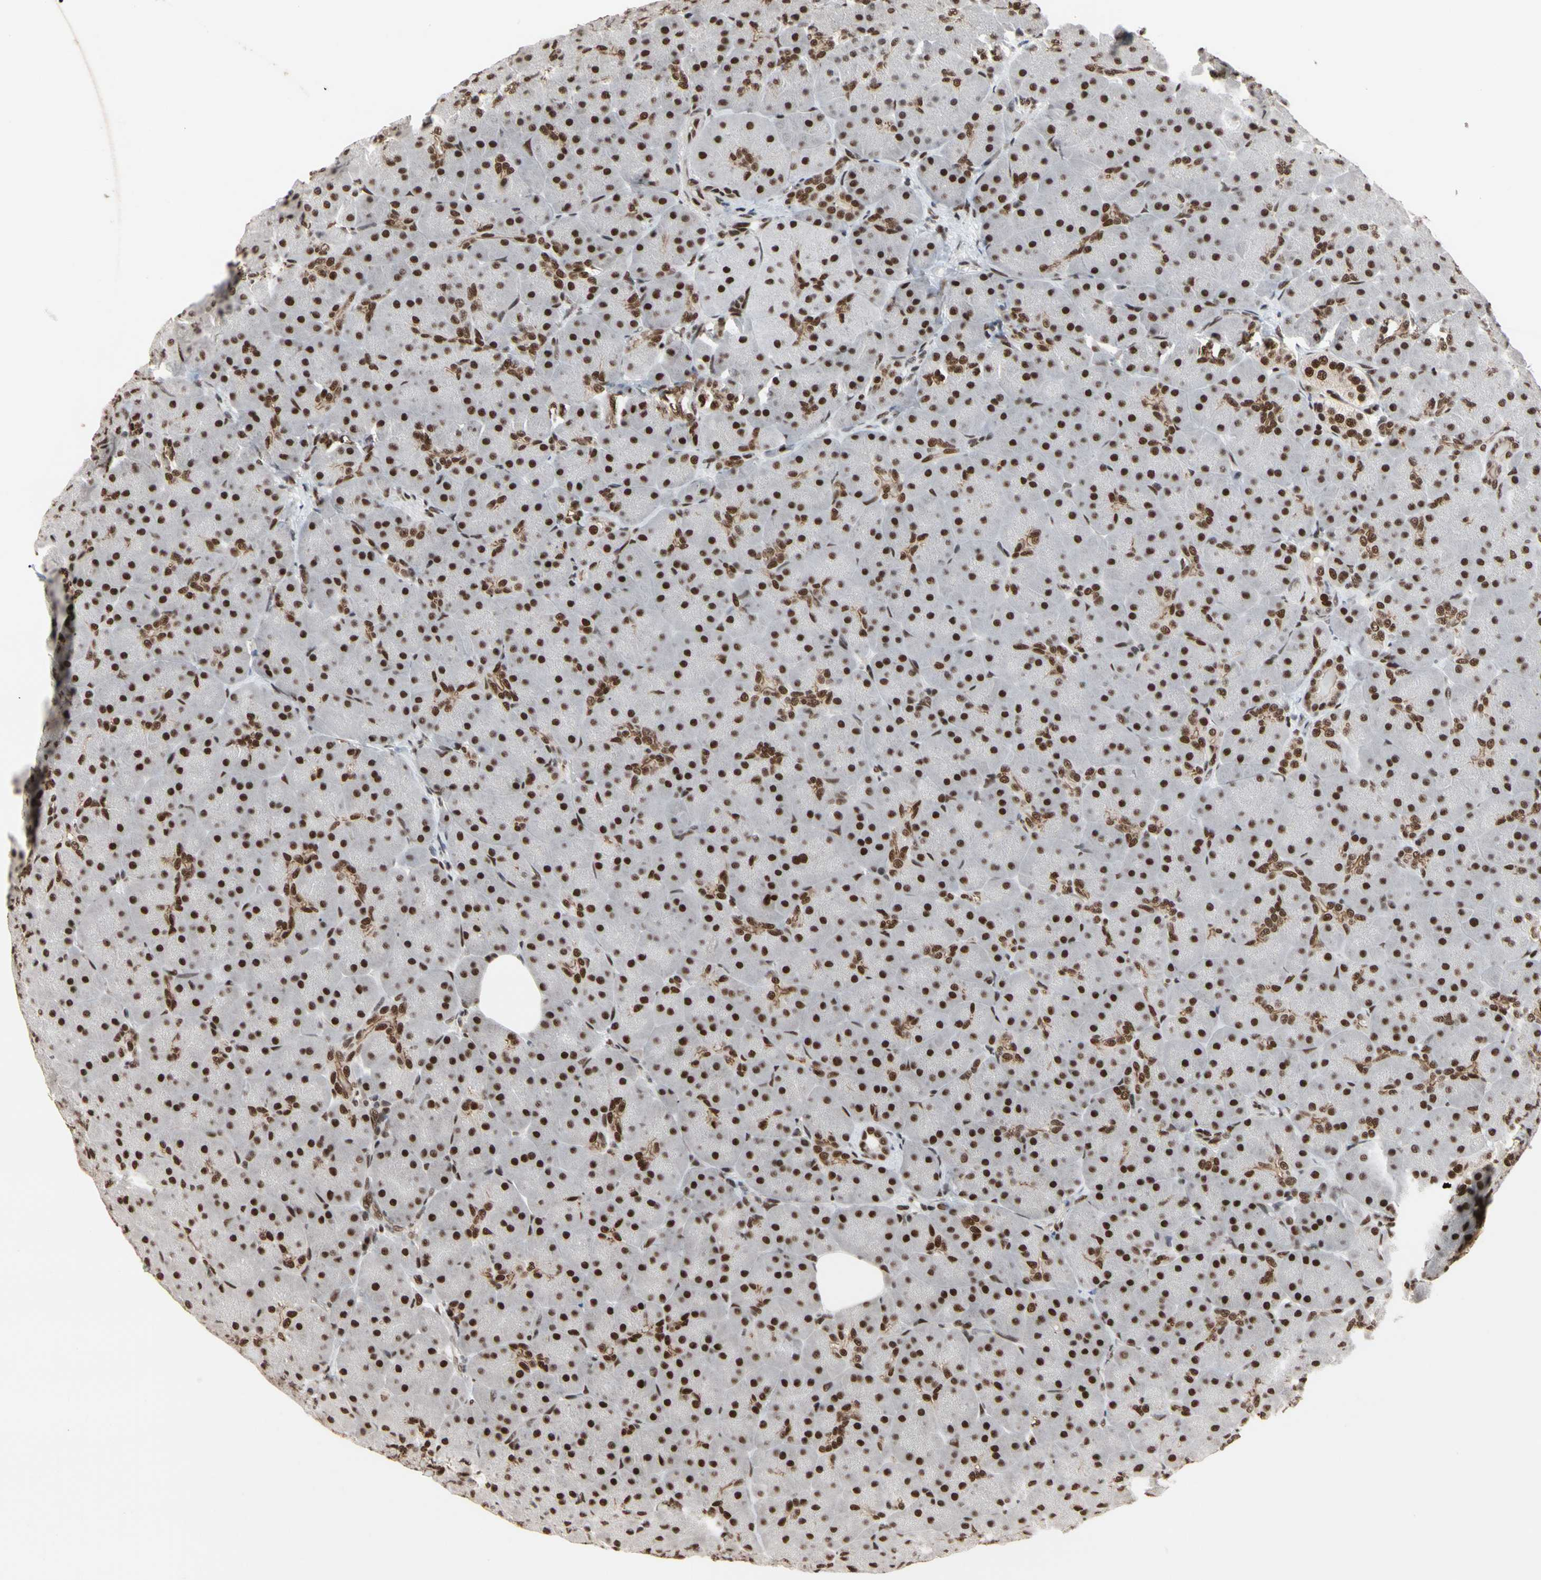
{"staining": {"intensity": "strong", "quantity": ">75%", "location": "nuclear"}, "tissue": "pancreas", "cell_type": "Exocrine glandular cells", "image_type": "normal", "snomed": [{"axis": "morphology", "description": "Normal tissue, NOS"}, {"axis": "topography", "description": "Pancreas"}], "caption": "Immunohistochemistry (IHC) of benign pancreas displays high levels of strong nuclear positivity in about >75% of exocrine glandular cells.", "gene": "FAM98B", "patient": {"sex": "male", "age": 66}}